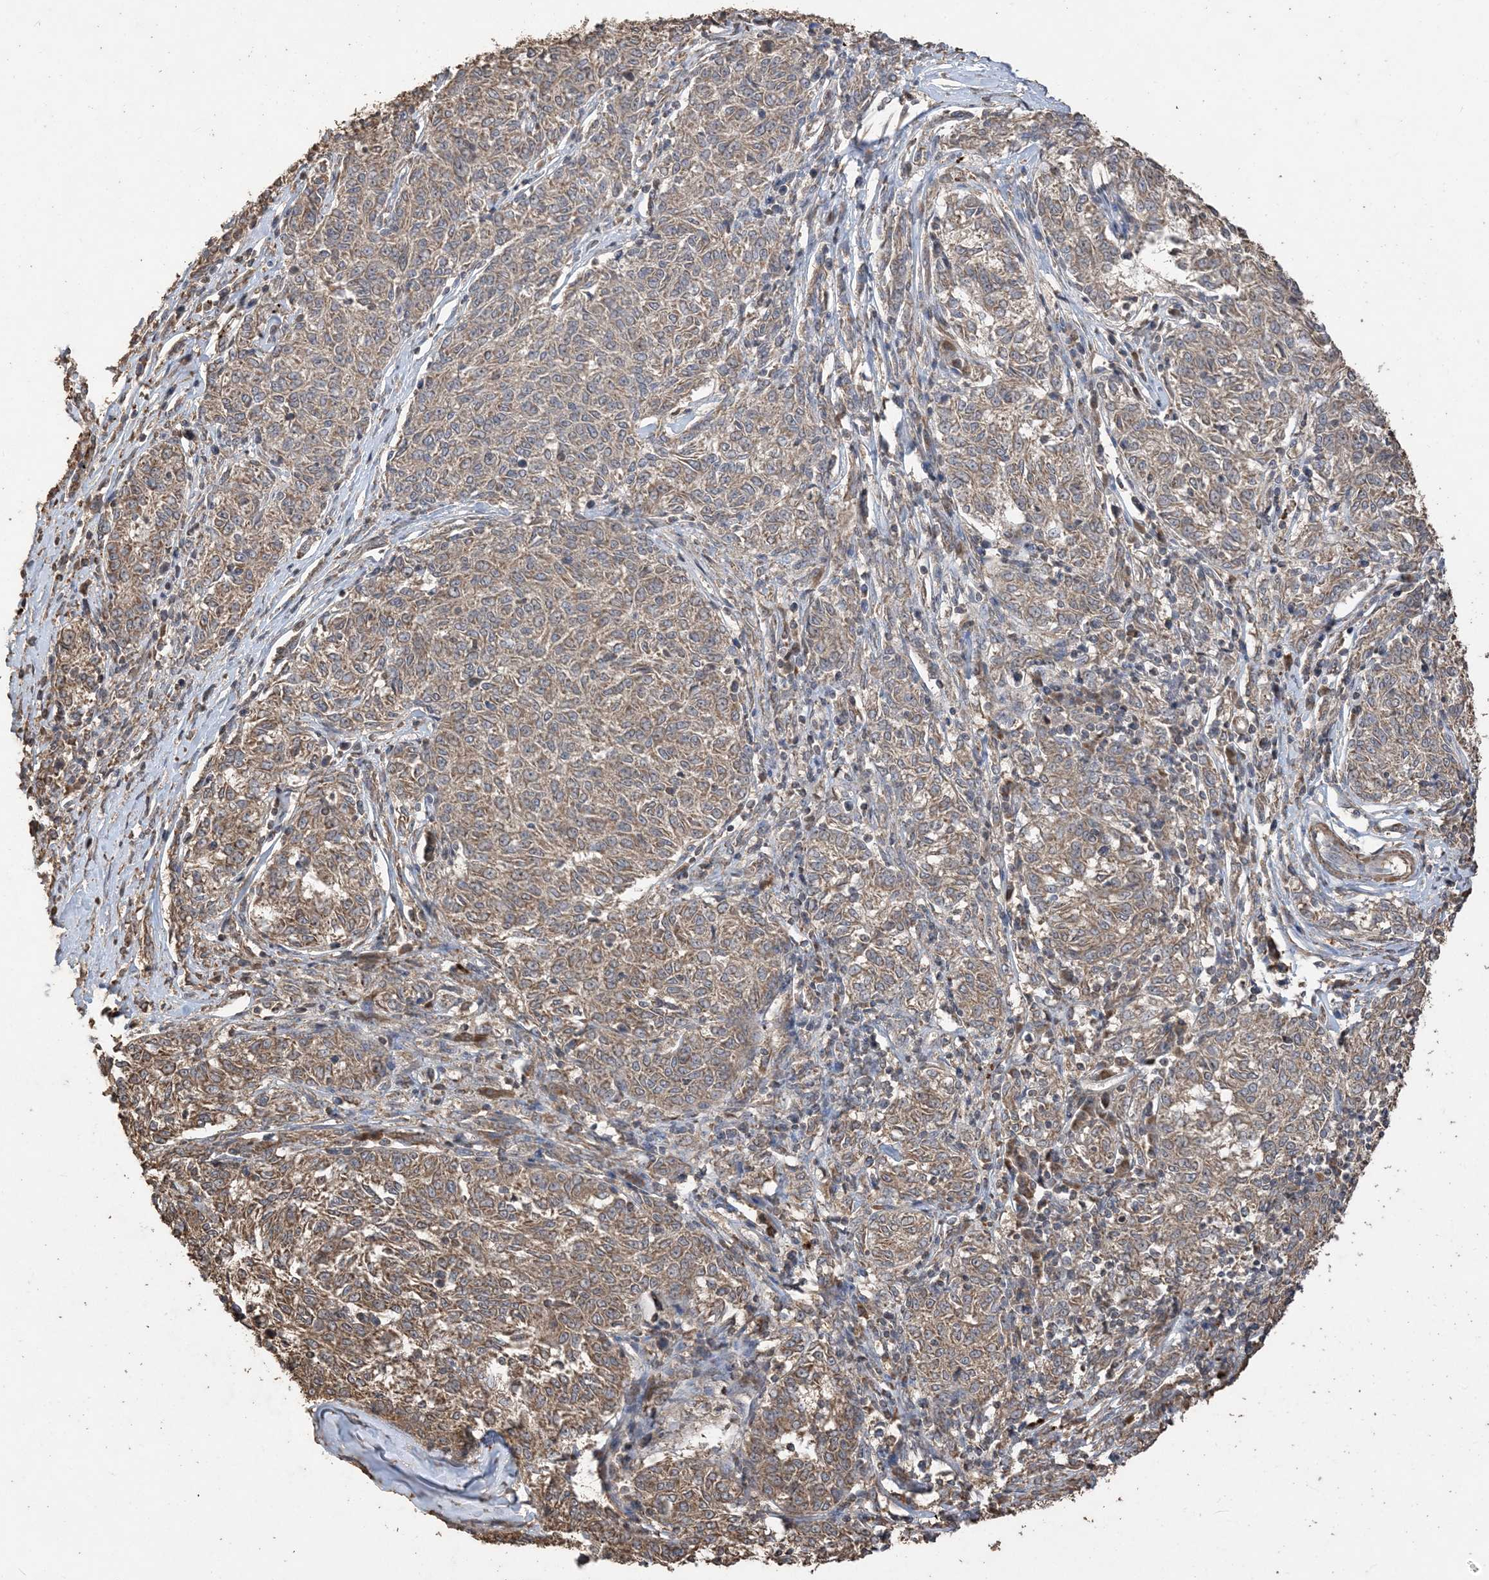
{"staining": {"intensity": "moderate", "quantity": ">75%", "location": "cytoplasmic/membranous"}, "tissue": "melanoma", "cell_type": "Tumor cells", "image_type": "cancer", "snomed": [{"axis": "morphology", "description": "Malignant melanoma, NOS"}, {"axis": "topography", "description": "Skin"}], "caption": "Melanoma tissue displays moderate cytoplasmic/membranous expression in about >75% of tumor cells", "gene": "HPS4", "patient": {"sex": "female", "age": 72}}